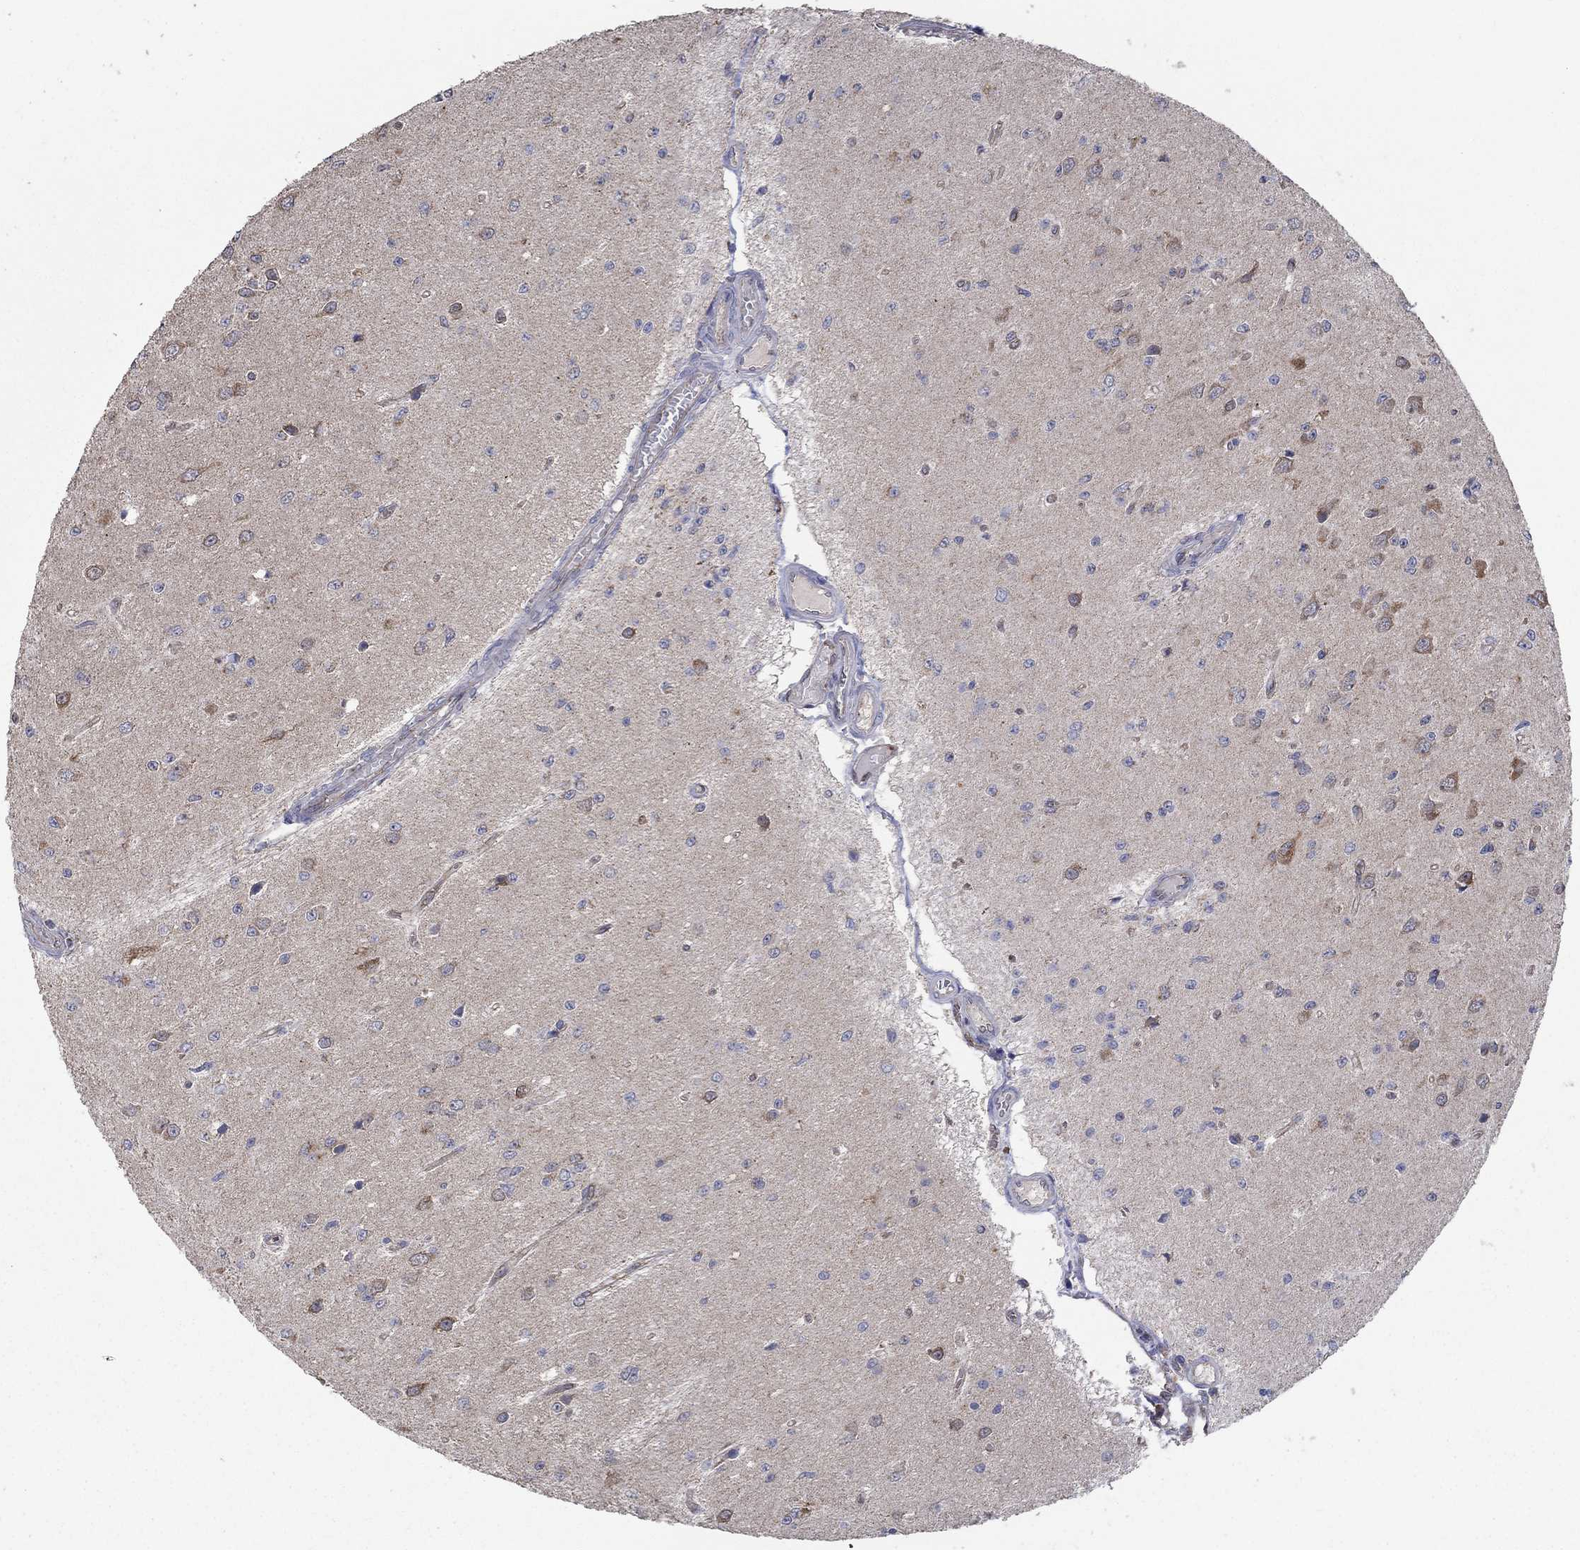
{"staining": {"intensity": "strong", "quantity": "<25%", "location": "cytoplasmic/membranous"}, "tissue": "glioma", "cell_type": "Tumor cells", "image_type": "cancer", "snomed": [{"axis": "morphology", "description": "Glioma, malignant, Low grade"}, {"axis": "topography", "description": "Brain"}], "caption": "Human malignant glioma (low-grade) stained for a protein (brown) reveals strong cytoplasmic/membranous positive expression in about <25% of tumor cells.", "gene": "HID1", "patient": {"sex": "female", "age": 45}}